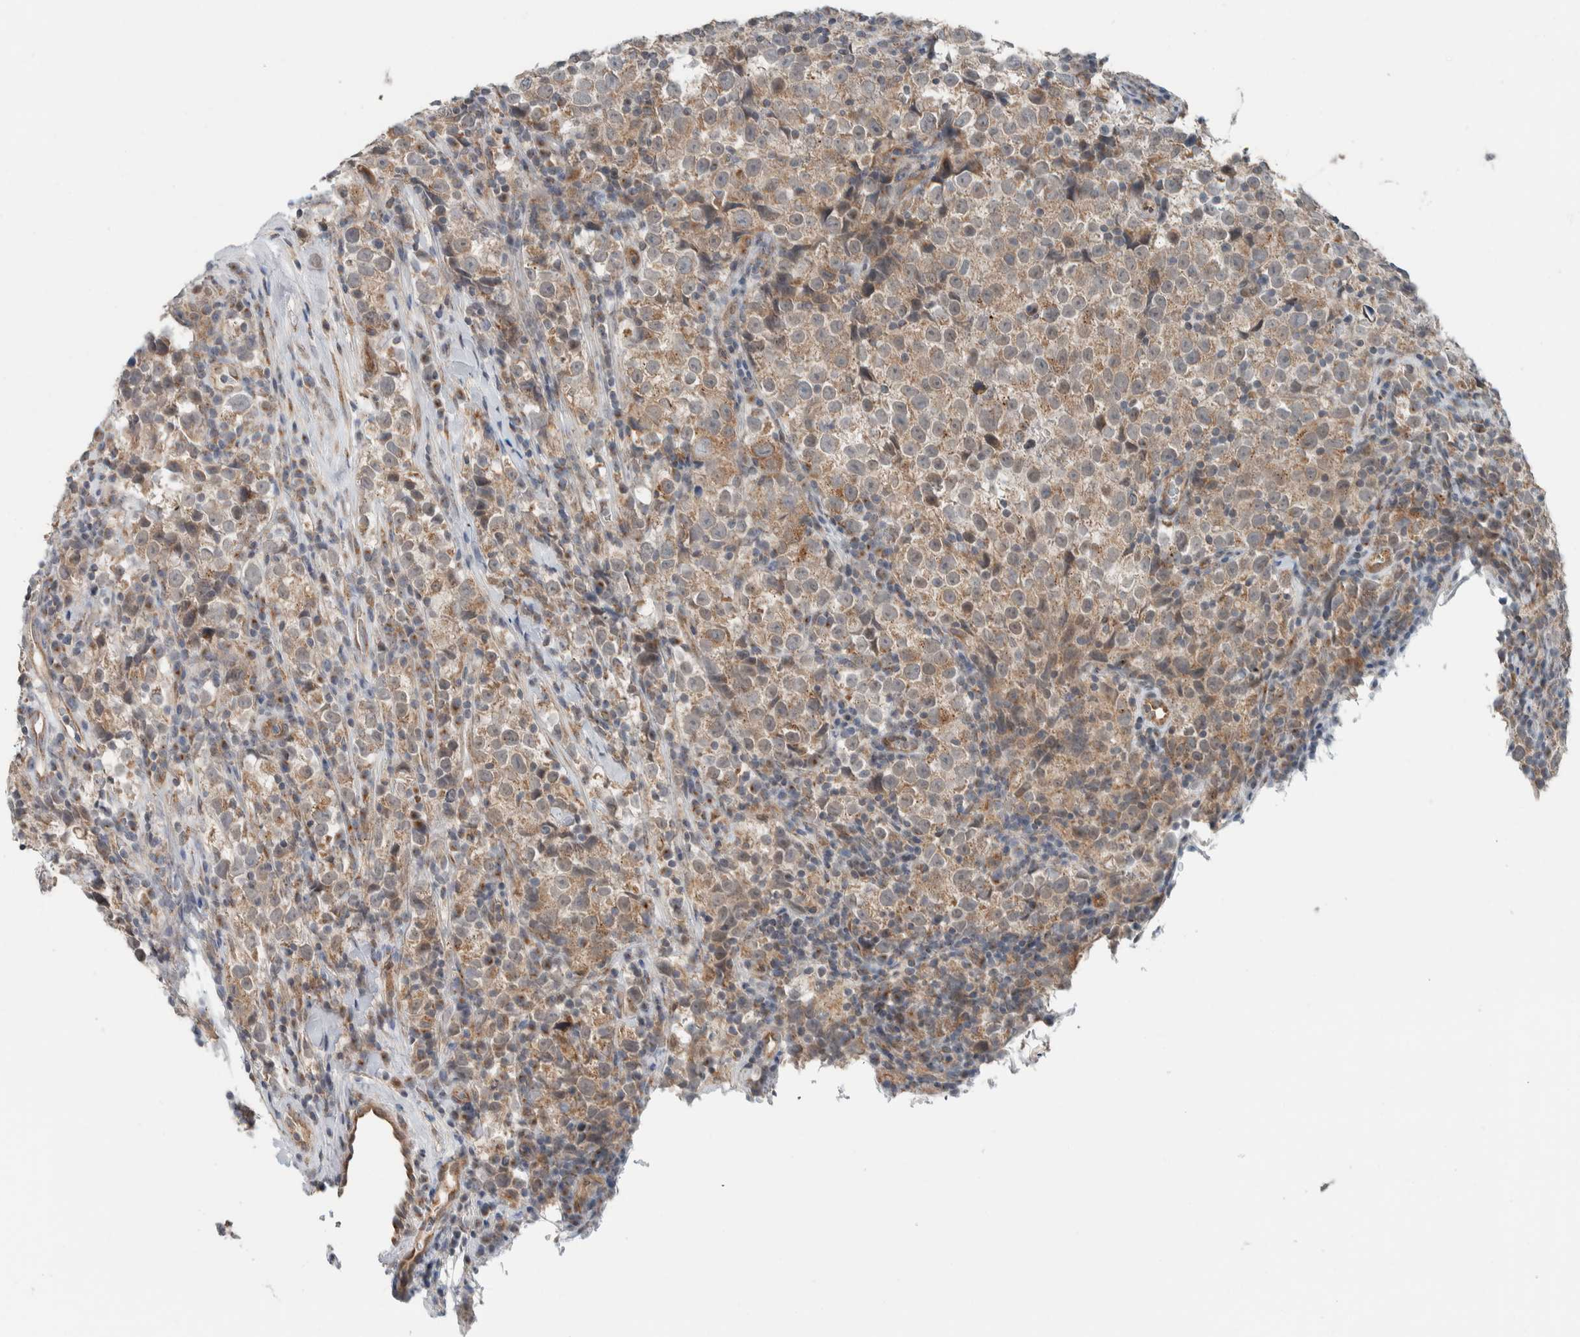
{"staining": {"intensity": "weak", "quantity": ">75%", "location": "cytoplasmic/membranous"}, "tissue": "testis cancer", "cell_type": "Tumor cells", "image_type": "cancer", "snomed": [{"axis": "morphology", "description": "Normal tissue, NOS"}, {"axis": "morphology", "description": "Seminoma, NOS"}, {"axis": "topography", "description": "Testis"}], "caption": "Seminoma (testis) stained with IHC displays weak cytoplasmic/membranous staining in approximately >75% of tumor cells.", "gene": "RERE", "patient": {"sex": "male", "age": 43}}